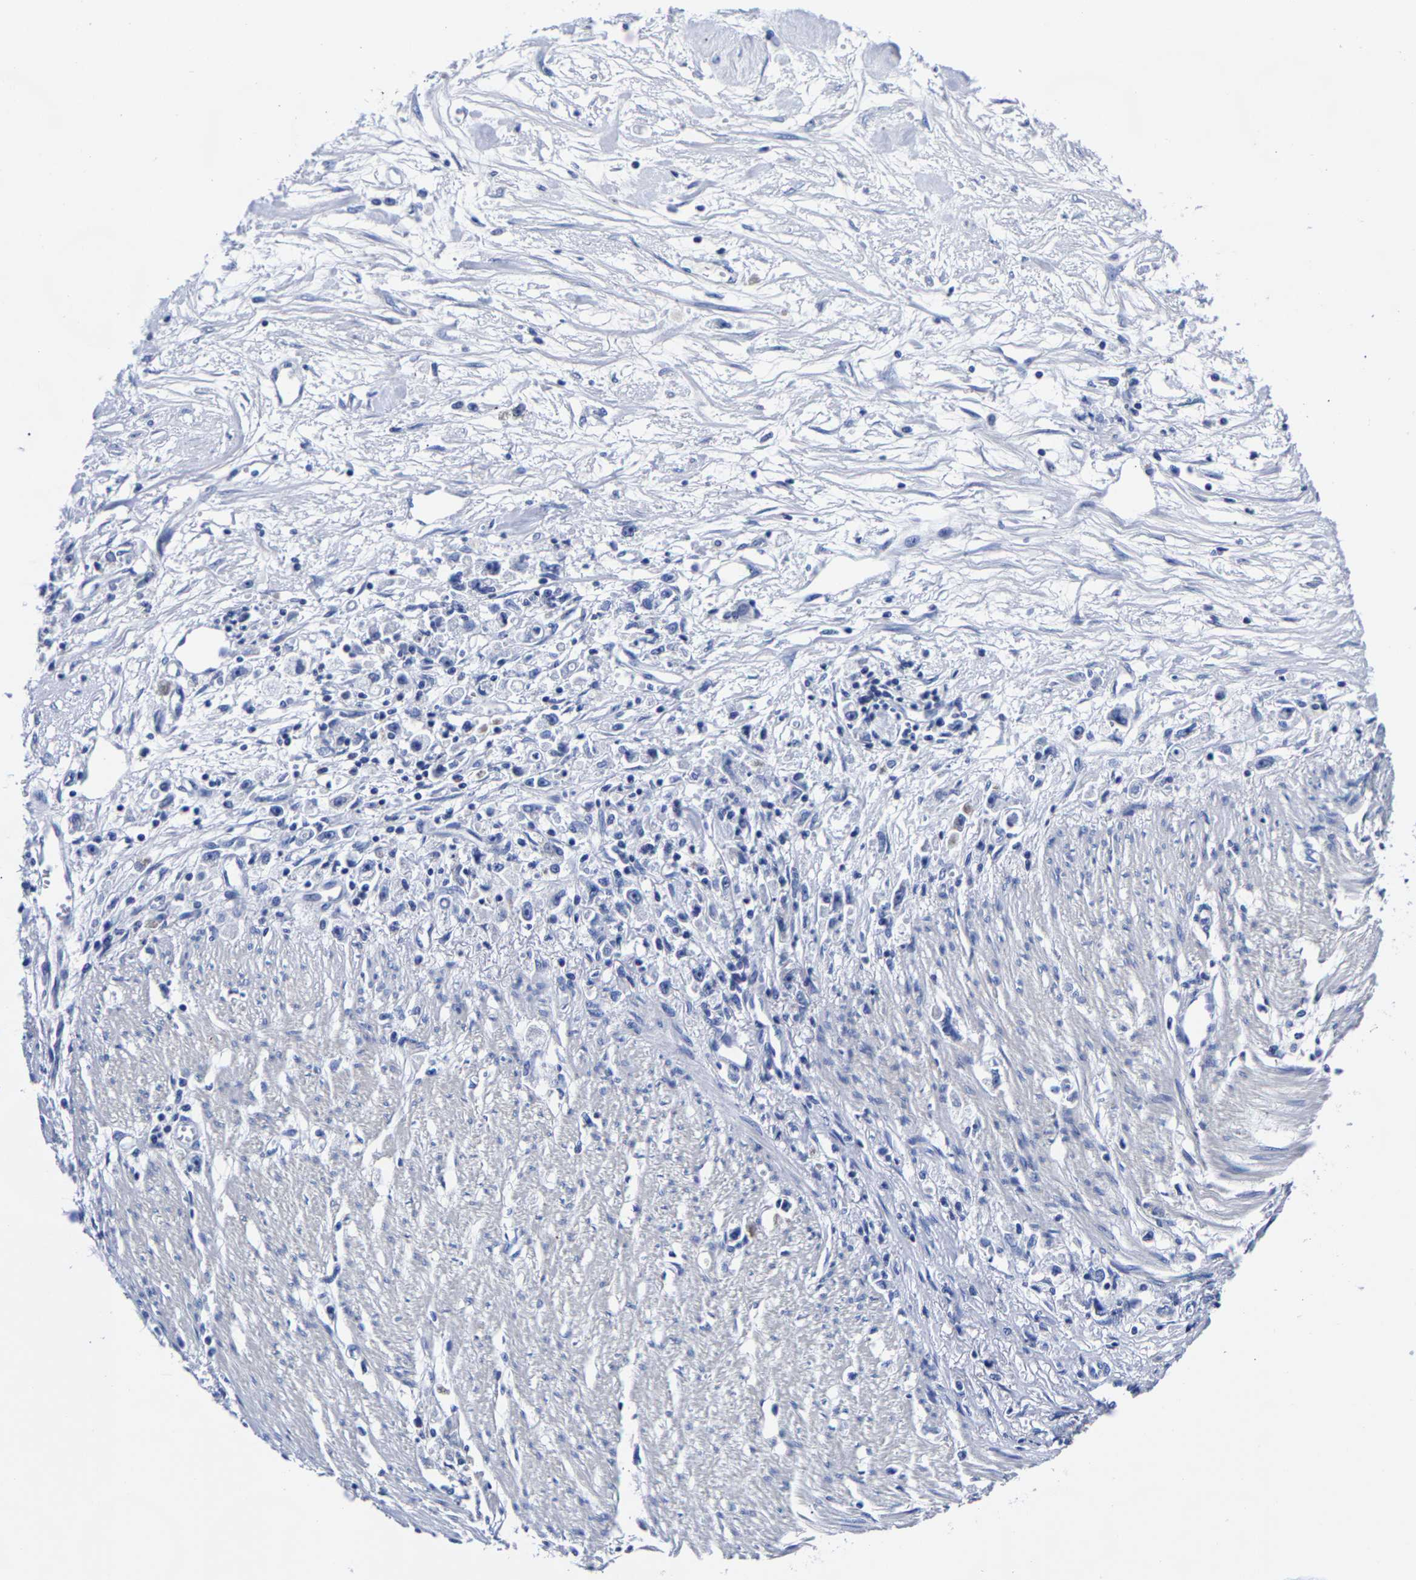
{"staining": {"intensity": "negative", "quantity": "none", "location": "none"}, "tissue": "stomach cancer", "cell_type": "Tumor cells", "image_type": "cancer", "snomed": [{"axis": "morphology", "description": "Adenocarcinoma, NOS"}, {"axis": "topography", "description": "Stomach"}], "caption": "Image shows no significant protein positivity in tumor cells of stomach cancer (adenocarcinoma).", "gene": "CPA2", "patient": {"sex": "female", "age": 59}}